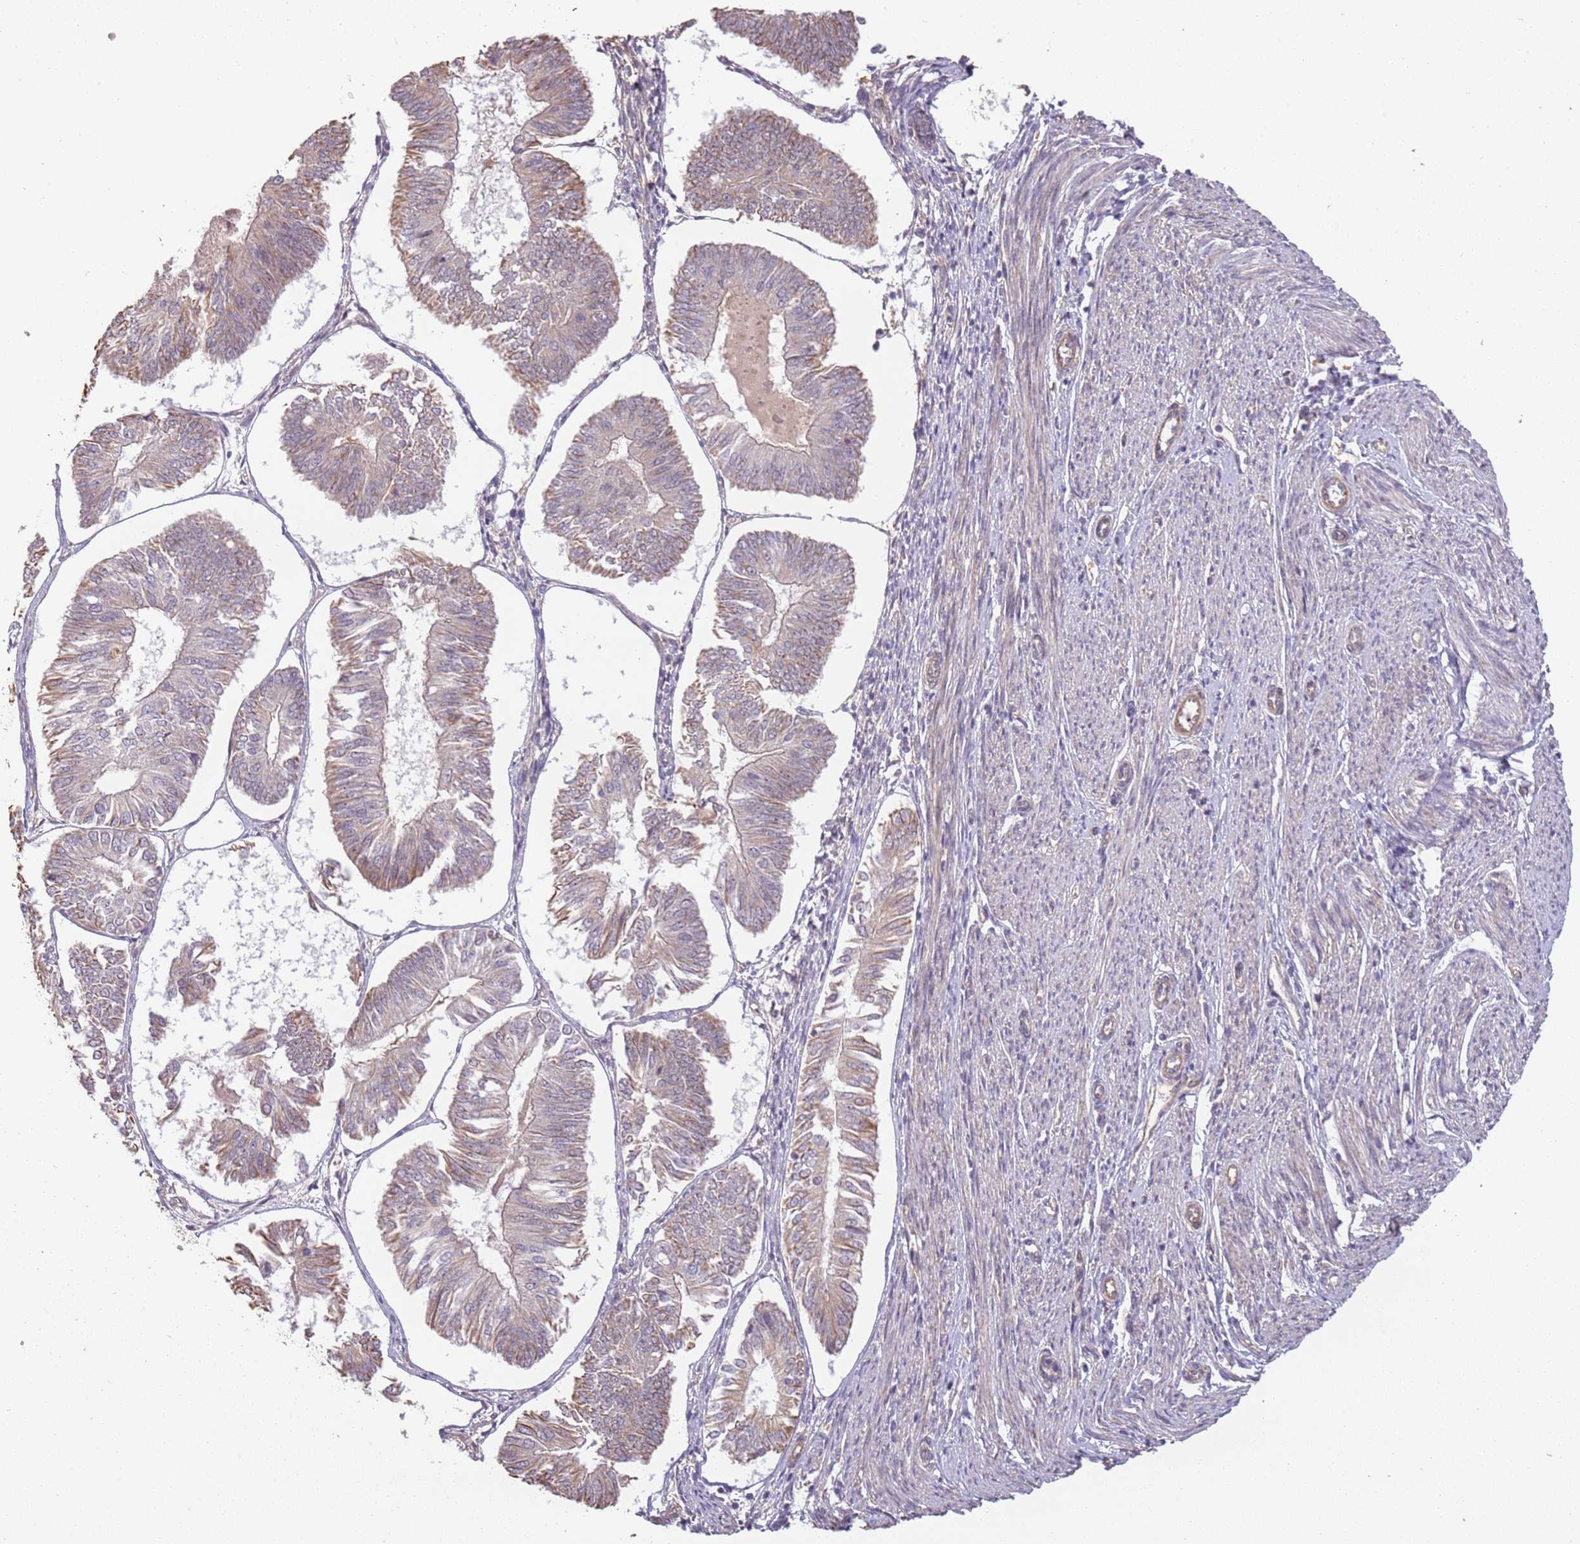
{"staining": {"intensity": "moderate", "quantity": "<25%", "location": "cytoplasmic/membranous"}, "tissue": "endometrial cancer", "cell_type": "Tumor cells", "image_type": "cancer", "snomed": [{"axis": "morphology", "description": "Adenocarcinoma, NOS"}, {"axis": "topography", "description": "Endometrium"}], "caption": "IHC image of neoplastic tissue: human endometrial adenocarcinoma stained using IHC exhibits low levels of moderate protein expression localized specifically in the cytoplasmic/membranous of tumor cells, appearing as a cytoplasmic/membranous brown color.", "gene": "SURF2", "patient": {"sex": "female", "age": 58}}